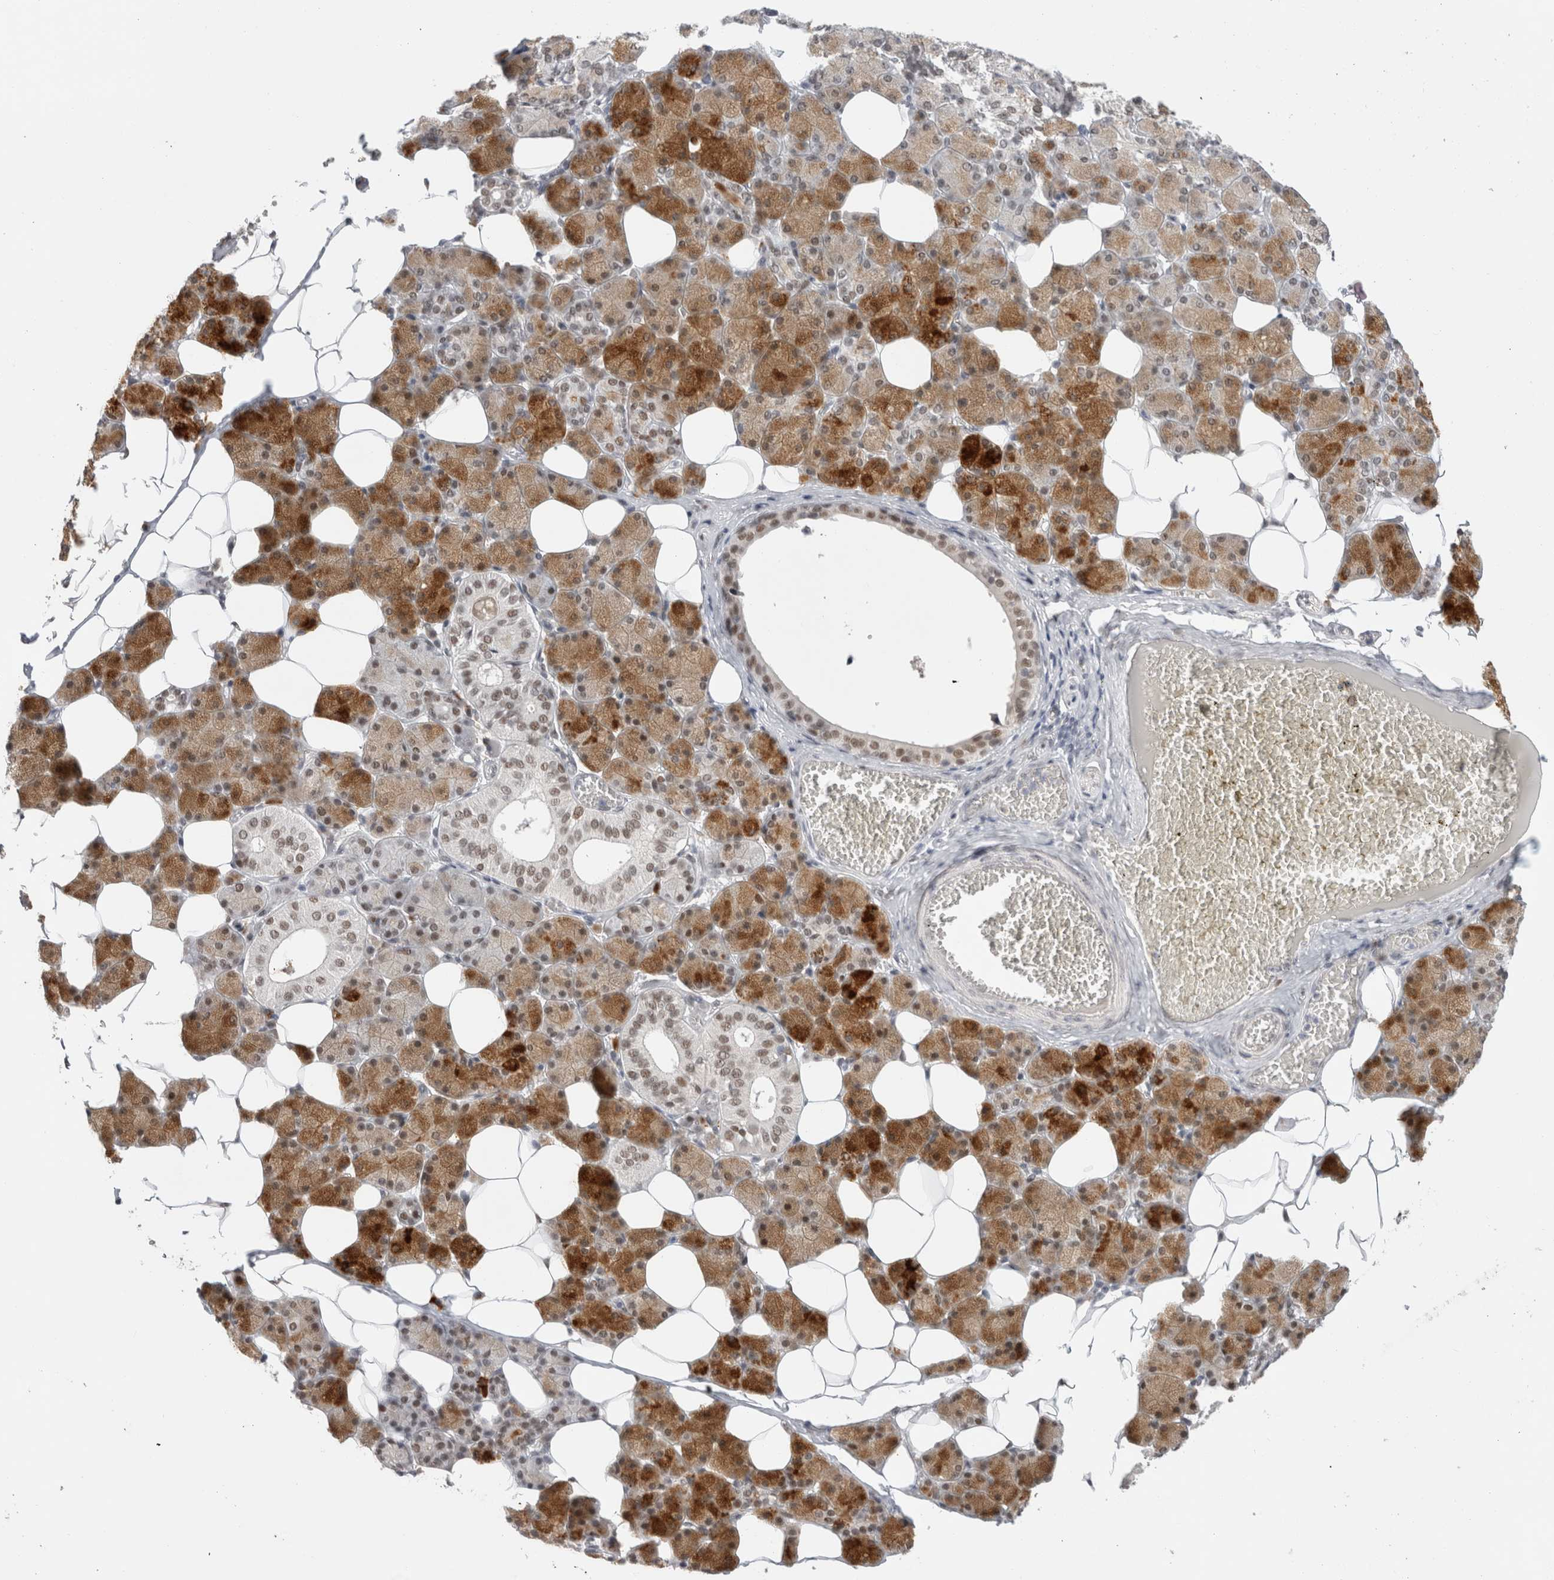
{"staining": {"intensity": "strong", "quantity": ">75%", "location": "cytoplasmic/membranous,nuclear"}, "tissue": "salivary gland", "cell_type": "Glandular cells", "image_type": "normal", "snomed": [{"axis": "morphology", "description": "Normal tissue, NOS"}, {"axis": "topography", "description": "Salivary gland"}], "caption": "Immunohistochemical staining of unremarkable salivary gland exhibits >75% levels of strong cytoplasmic/membranous,nuclear protein expression in approximately >75% of glandular cells. Nuclei are stained in blue.", "gene": "RECQL4", "patient": {"sex": "female", "age": 33}}